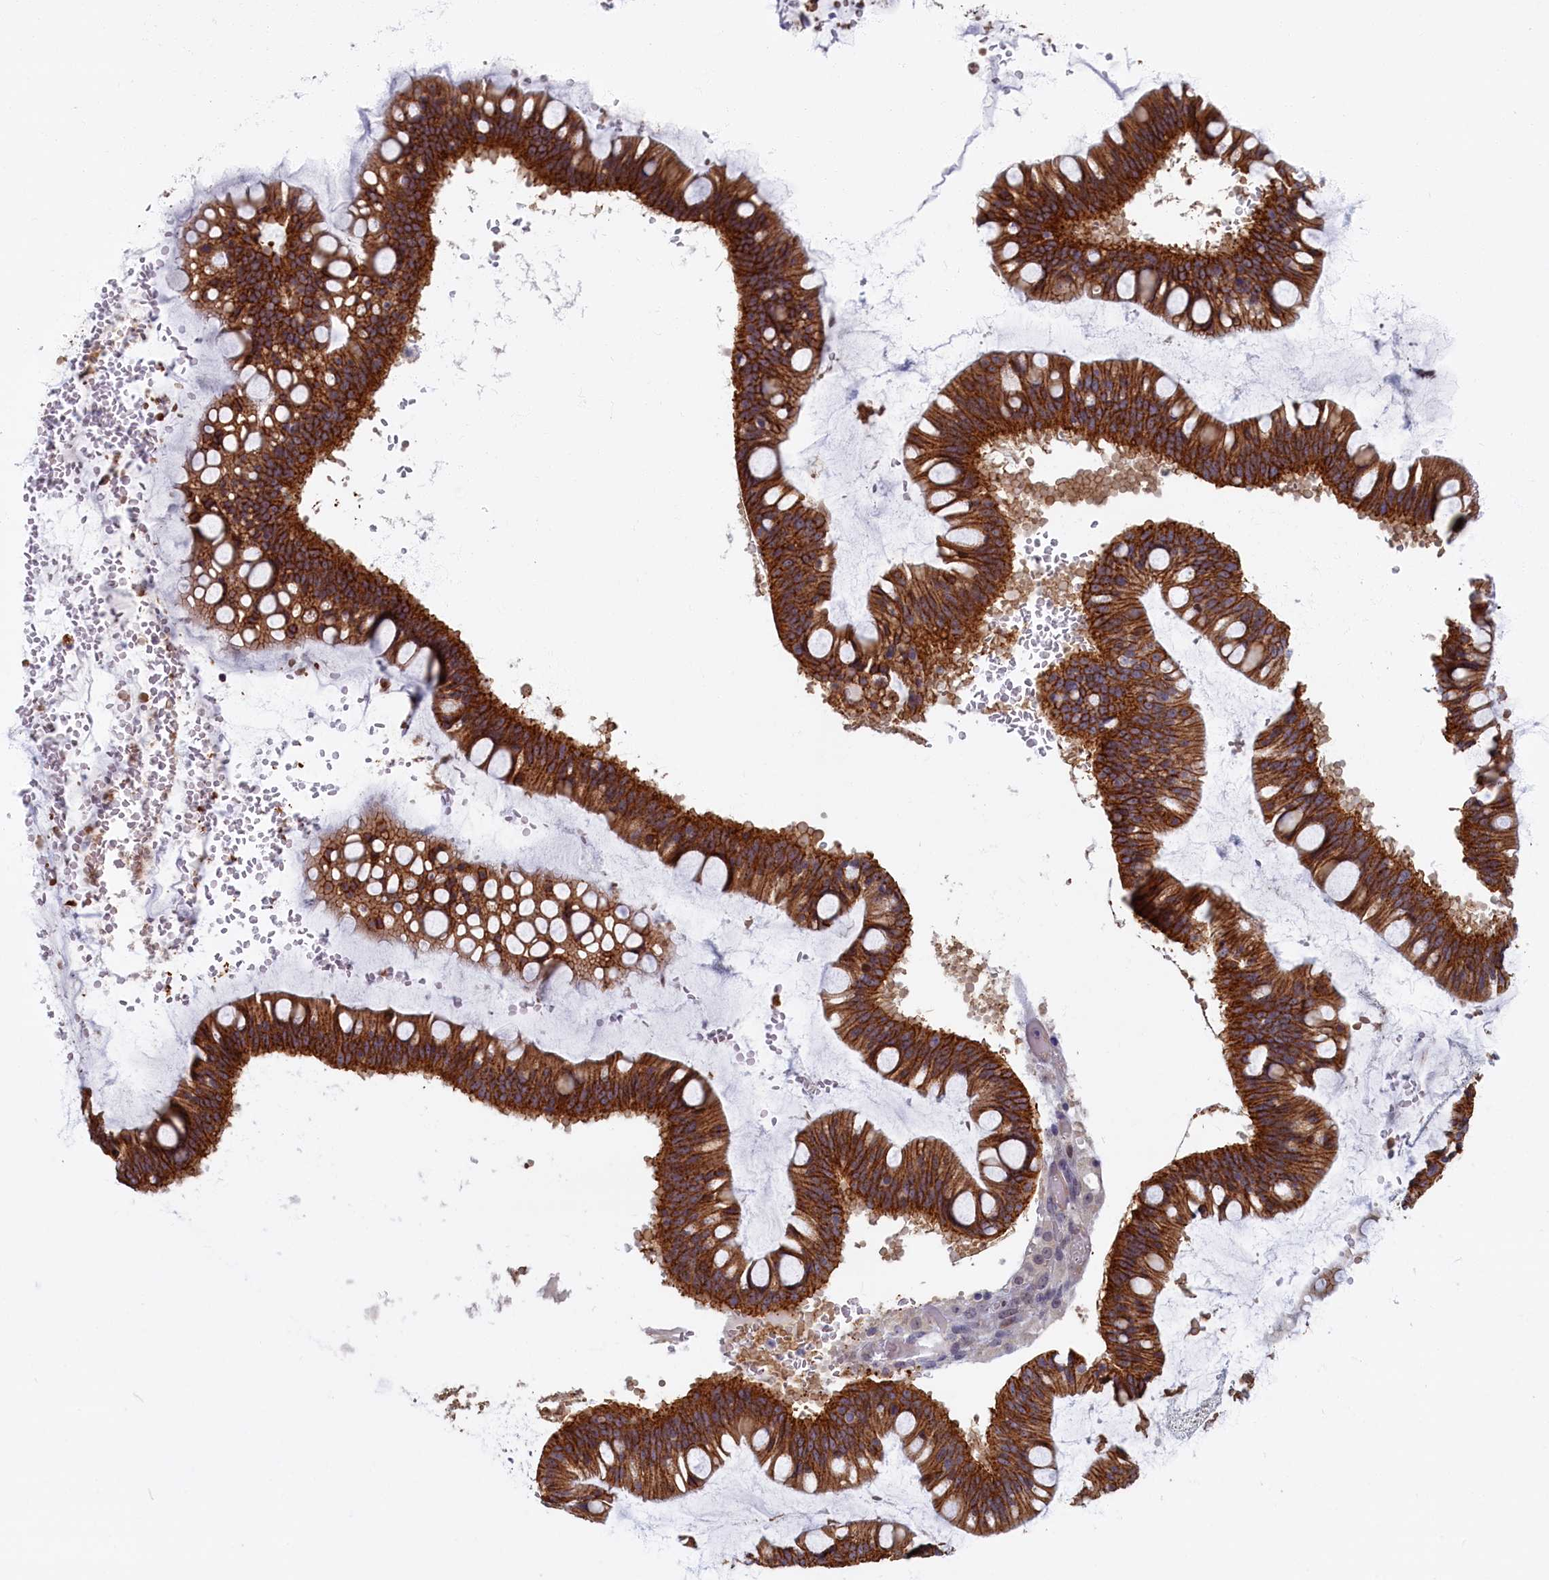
{"staining": {"intensity": "strong", "quantity": ">75%", "location": "cytoplasmic/membranous"}, "tissue": "ovarian cancer", "cell_type": "Tumor cells", "image_type": "cancer", "snomed": [{"axis": "morphology", "description": "Cystadenocarcinoma, mucinous, NOS"}, {"axis": "topography", "description": "Ovary"}], "caption": "Tumor cells reveal high levels of strong cytoplasmic/membranous staining in about >75% of cells in ovarian cancer.", "gene": "TRPM4", "patient": {"sex": "female", "age": 73}}